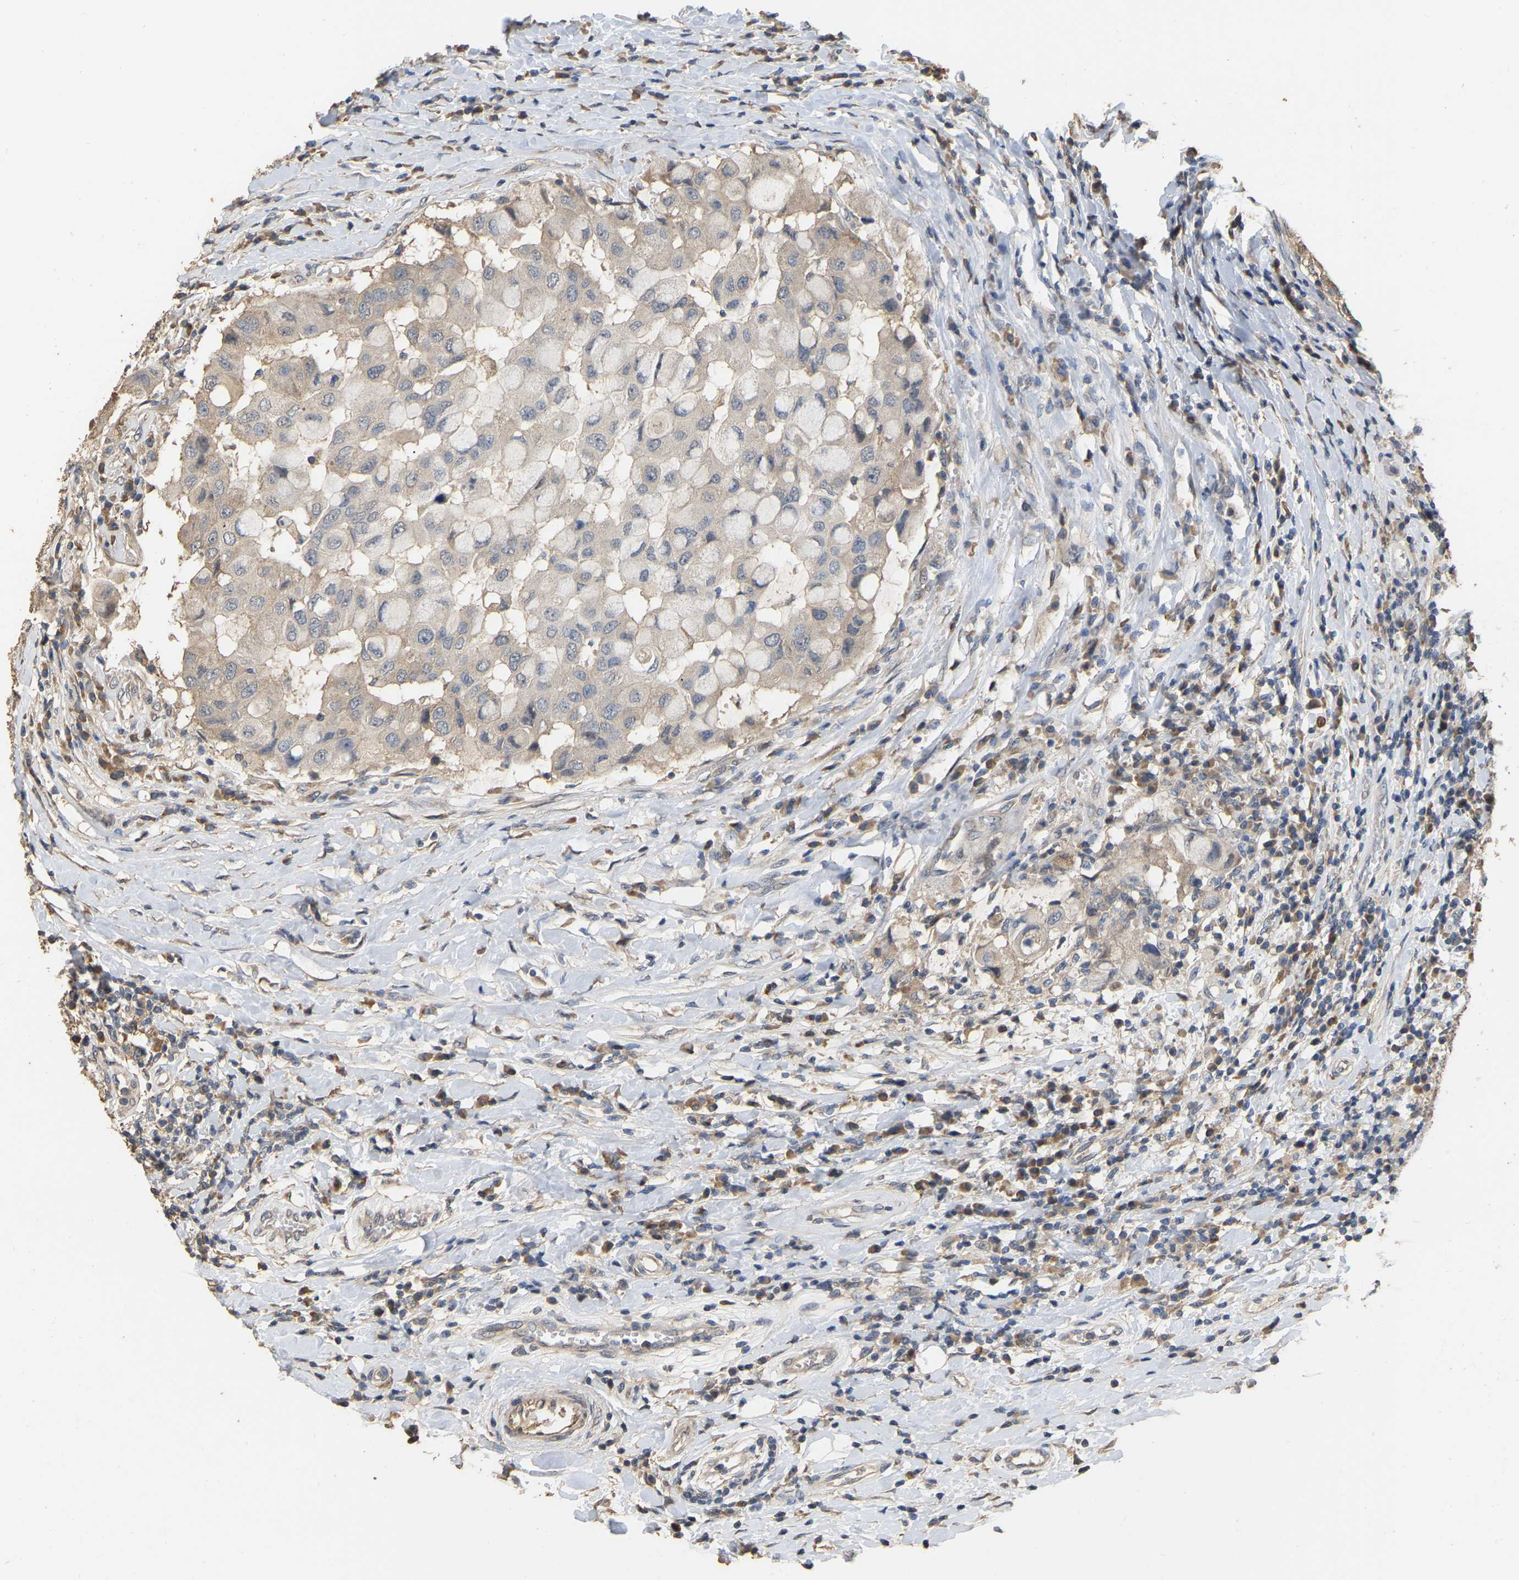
{"staining": {"intensity": "weak", "quantity": ">75%", "location": "cytoplasmic/membranous"}, "tissue": "breast cancer", "cell_type": "Tumor cells", "image_type": "cancer", "snomed": [{"axis": "morphology", "description": "Duct carcinoma"}, {"axis": "topography", "description": "Breast"}], "caption": "This histopathology image reveals immunohistochemistry (IHC) staining of human breast infiltrating ductal carcinoma, with low weak cytoplasmic/membranous positivity in approximately >75% of tumor cells.", "gene": "NCS1", "patient": {"sex": "female", "age": 27}}